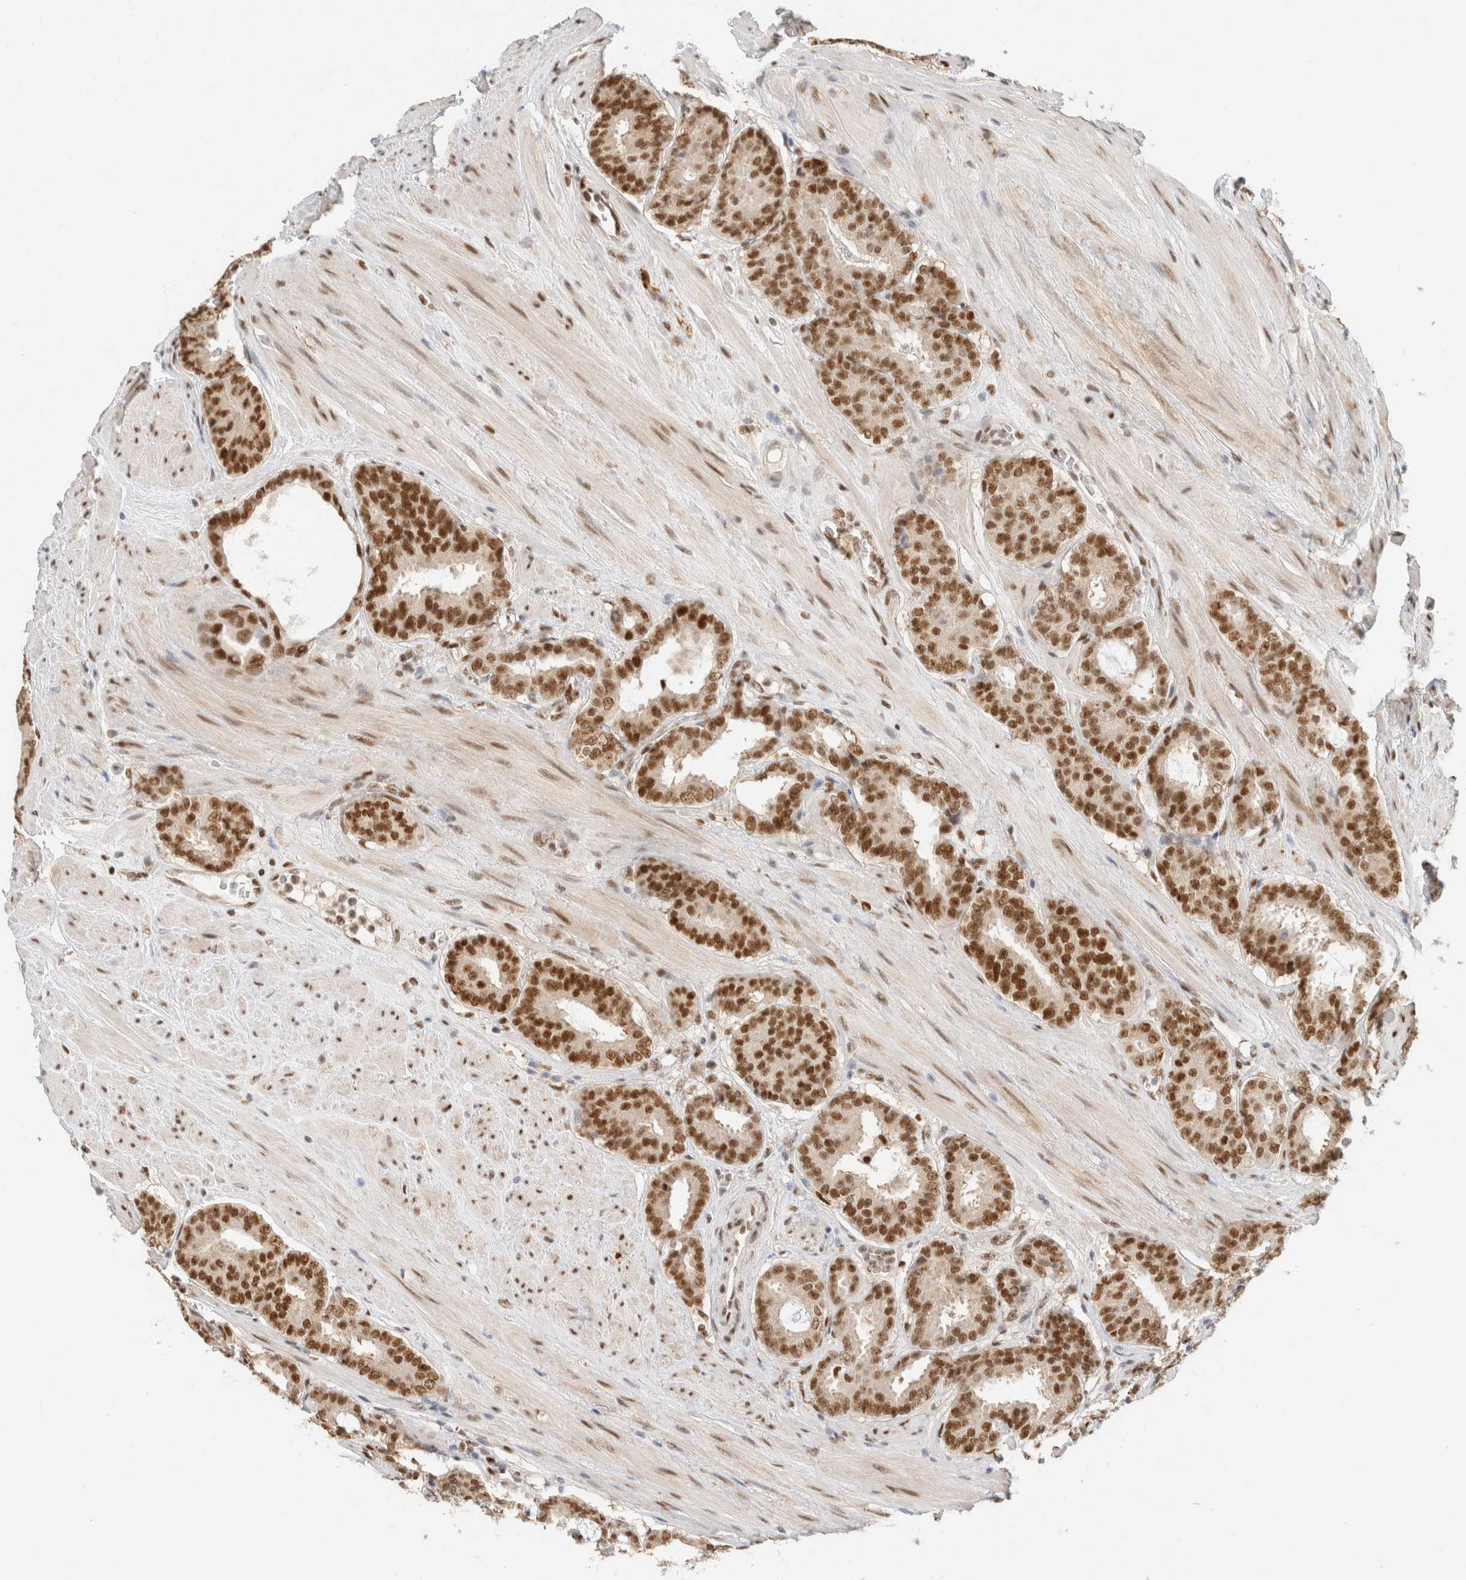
{"staining": {"intensity": "strong", "quantity": ">75%", "location": "nuclear"}, "tissue": "prostate cancer", "cell_type": "Tumor cells", "image_type": "cancer", "snomed": [{"axis": "morphology", "description": "Adenocarcinoma, Low grade"}, {"axis": "topography", "description": "Prostate"}], "caption": "Low-grade adenocarcinoma (prostate) stained with a protein marker shows strong staining in tumor cells.", "gene": "ZNF768", "patient": {"sex": "male", "age": 69}}